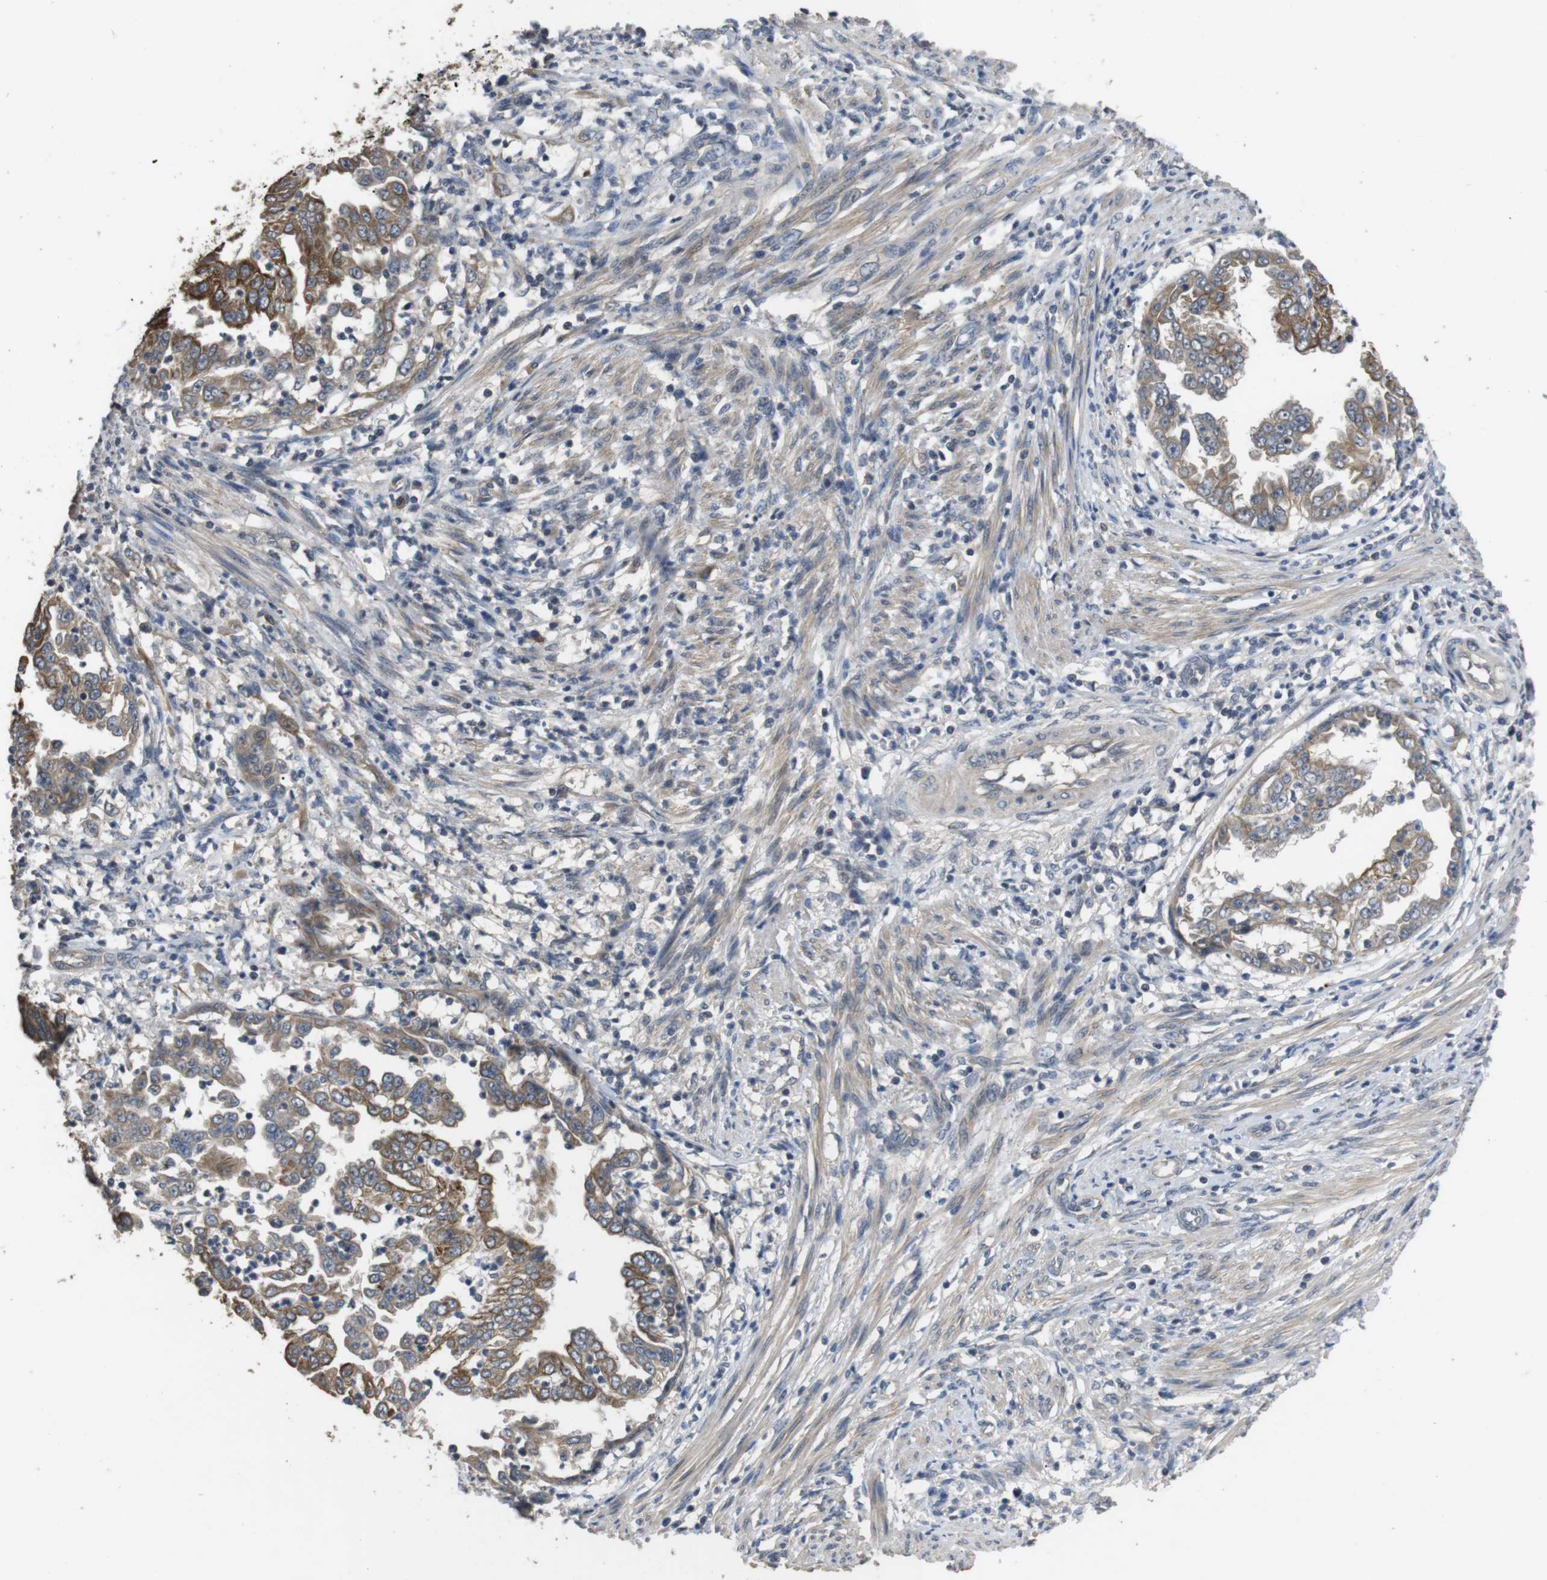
{"staining": {"intensity": "moderate", "quantity": ">75%", "location": "cytoplasmic/membranous"}, "tissue": "endometrial cancer", "cell_type": "Tumor cells", "image_type": "cancer", "snomed": [{"axis": "morphology", "description": "Adenocarcinoma, NOS"}, {"axis": "topography", "description": "Endometrium"}], "caption": "Tumor cells display medium levels of moderate cytoplasmic/membranous expression in approximately >75% of cells in human endometrial adenocarcinoma.", "gene": "ADGRL3", "patient": {"sex": "female", "age": 85}}